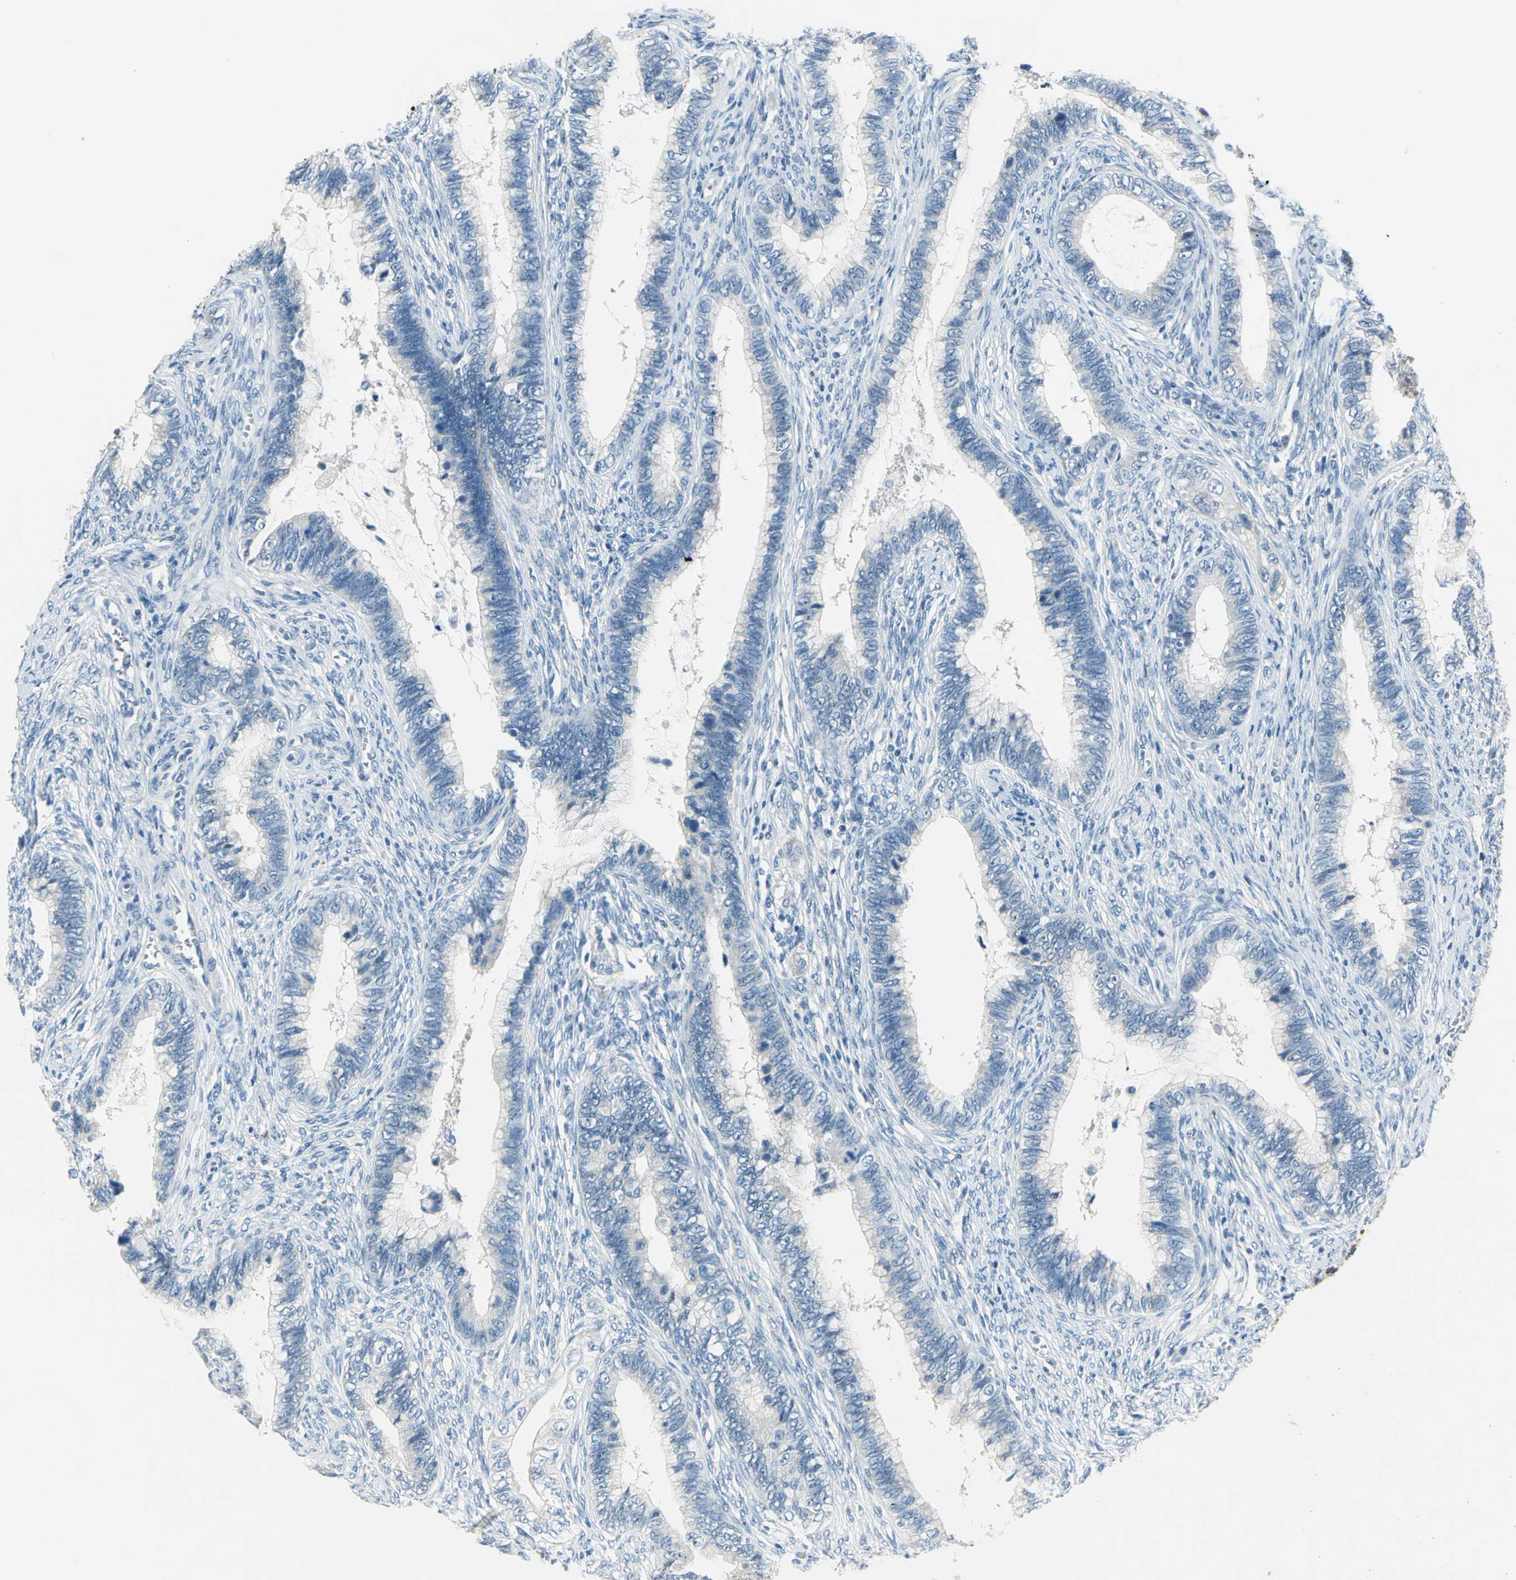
{"staining": {"intensity": "negative", "quantity": "none", "location": "none"}, "tissue": "cervical cancer", "cell_type": "Tumor cells", "image_type": "cancer", "snomed": [{"axis": "morphology", "description": "Adenocarcinoma, NOS"}, {"axis": "topography", "description": "Cervix"}], "caption": "Immunohistochemical staining of human adenocarcinoma (cervical) shows no significant positivity in tumor cells.", "gene": "MUC4", "patient": {"sex": "female", "age": 44}}